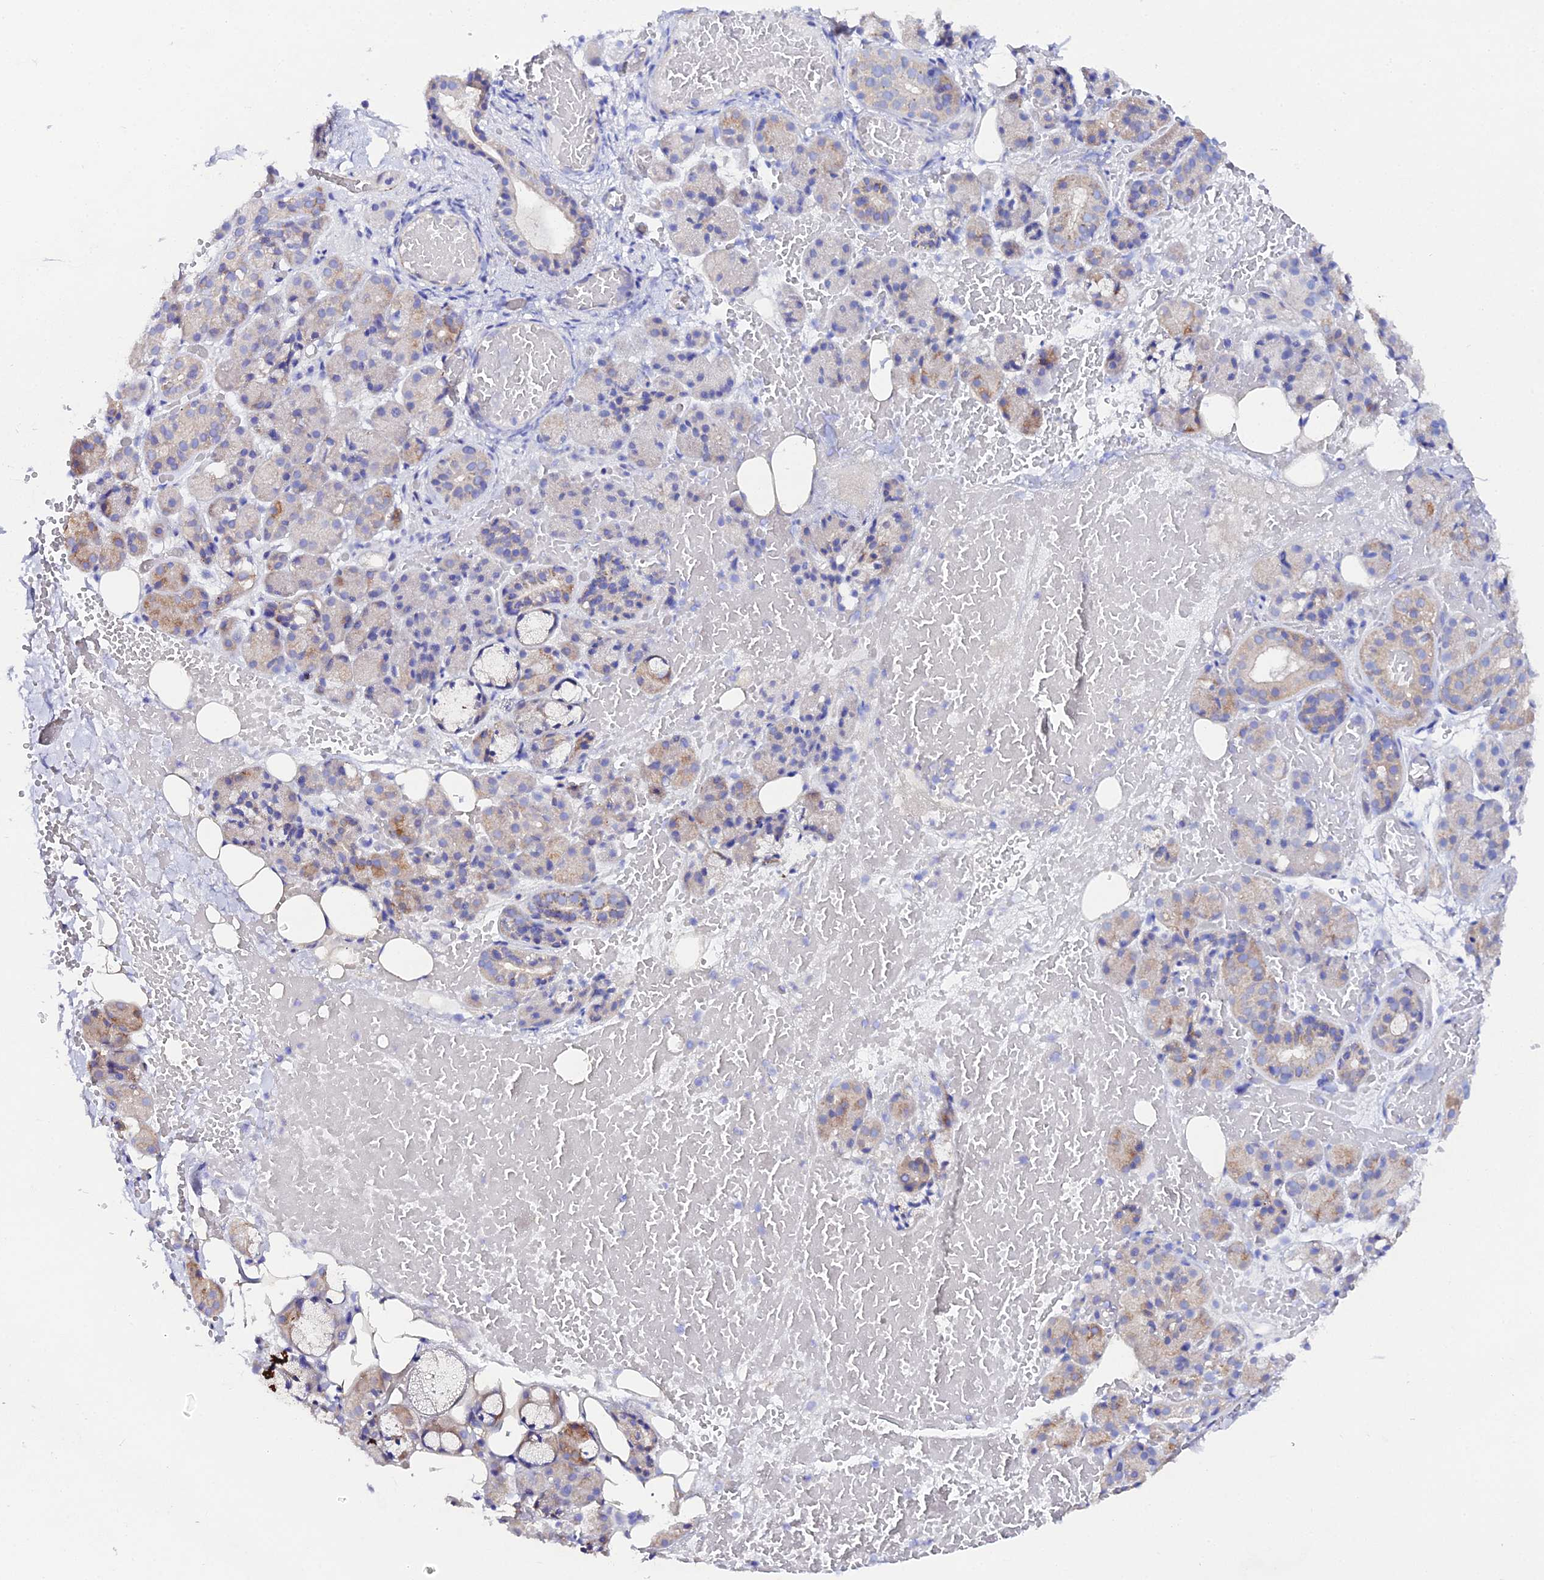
{"staining": {"intensity": "moderate", "quantity": "<25%", "location": "cytoplasmic/membranous"}, "tissue": "salivary gland", "cell_type": "Glandular cells", "image_type": "normal", "snomed": [{"axis": "morphology", "description": "Normal tissue, NOS"}, {"axis": "topography", "description": "Salivary gland"}], "caption": "Immunohistochemistry histopathology image of benign human salivary gland stained for a protein (brown), which displays low levels of moderate cytoplasmic/membranous expression in approximately <25% of glandular cells.", "gene": "CFAP45", "patient": {"sex": "male", "age": 63}}